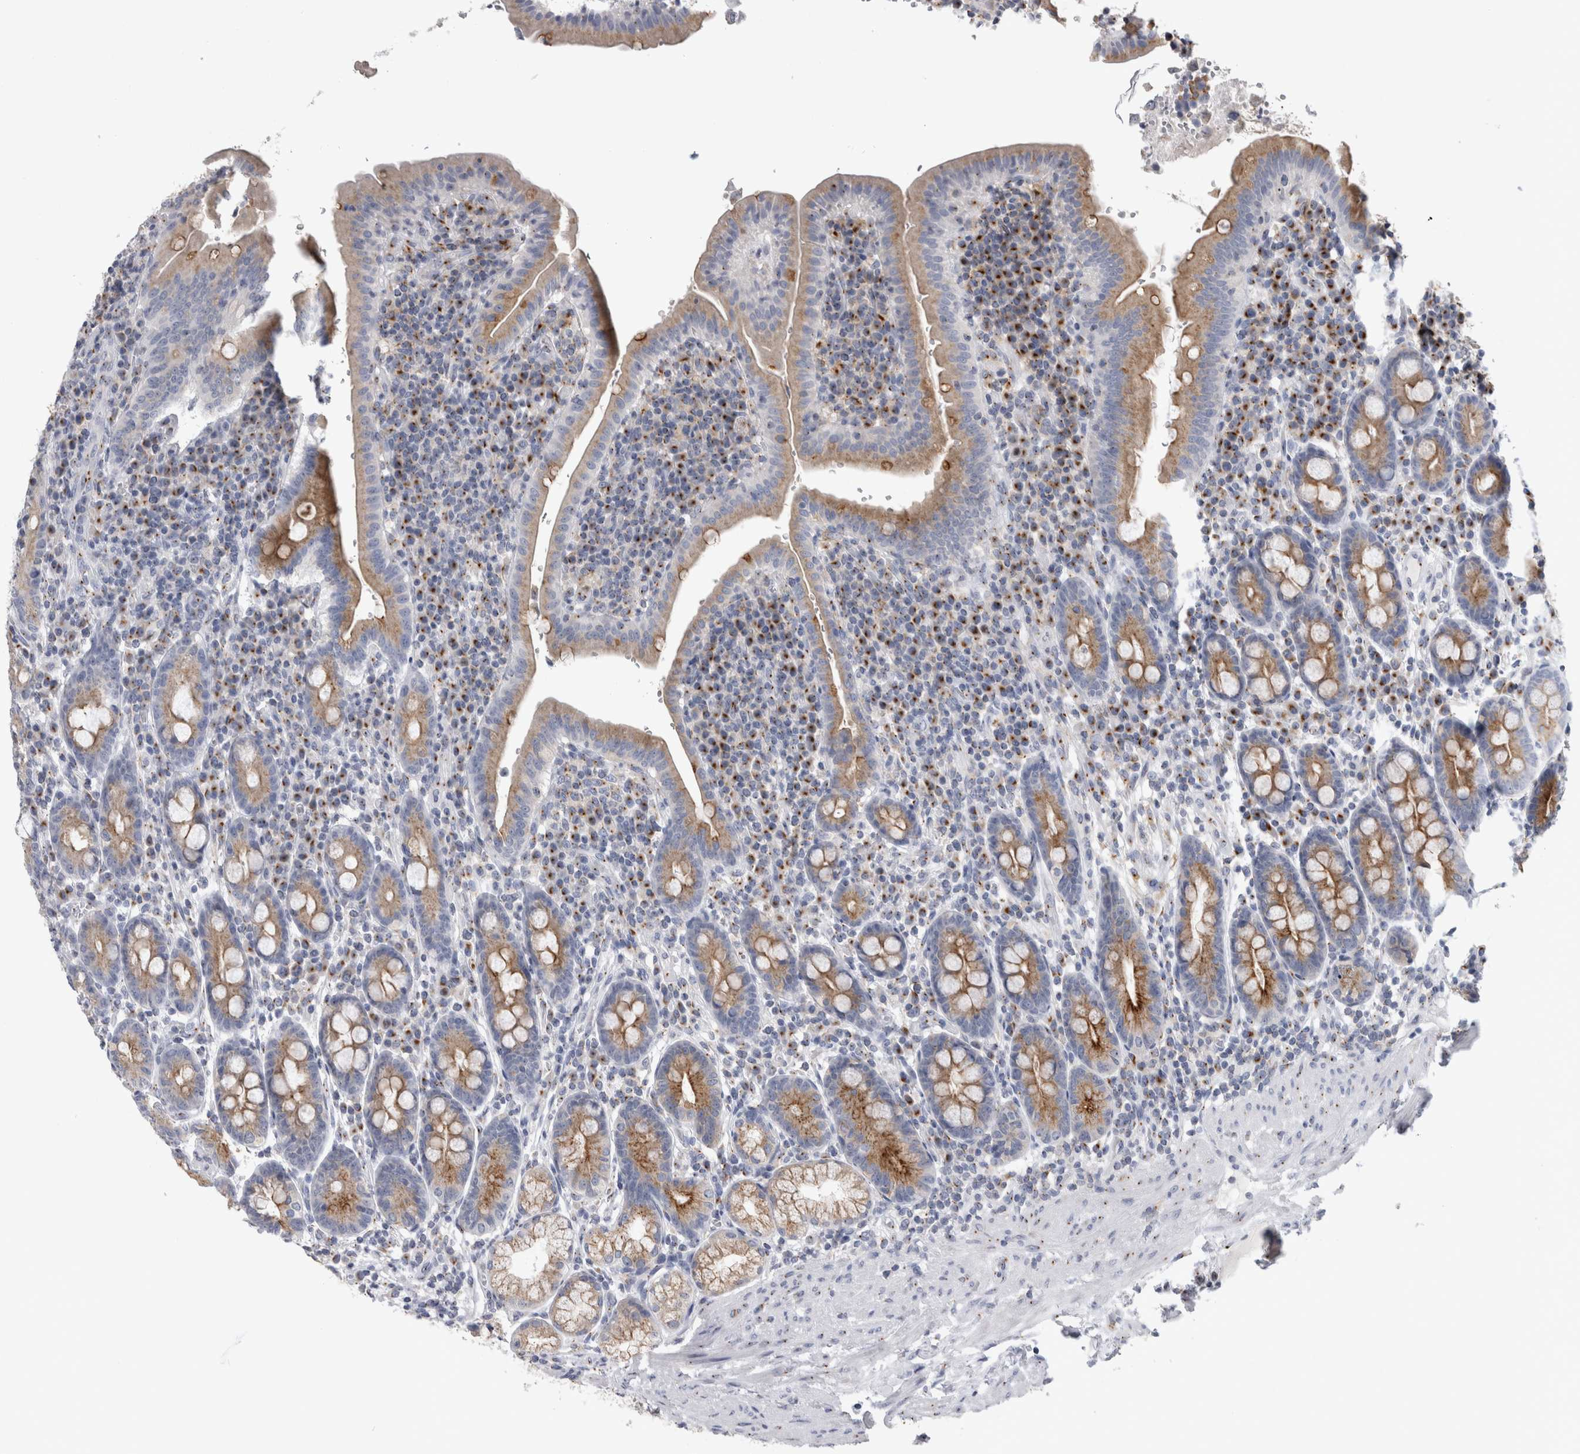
{"staining": {"intensity": "moderate", "quantity": ">75%", "location": "cytoplasmic/membranous"}, "tissue": "duodenum", "cell_type": "Glandular cells", "image_type": "normal", "snomed": [{"axis": "morphology", "description": "Normal tissue, NOS"}, {"axis": "morphology", "description": "Adenocarcinoma, NOS"}, {"axis": "topography", "description": "Pancreas"}, {"axis": "topography", "description": "Duodenum"}], "caption": "Immunohistochemistry (IHC) of normal duodenum demonstrates medium levels of moderate cytoplasmic/membranous expression in approximately >75% of glandular cells.", "gene": "AKAP9", "patient": {"sex": "male", "age": 50}}